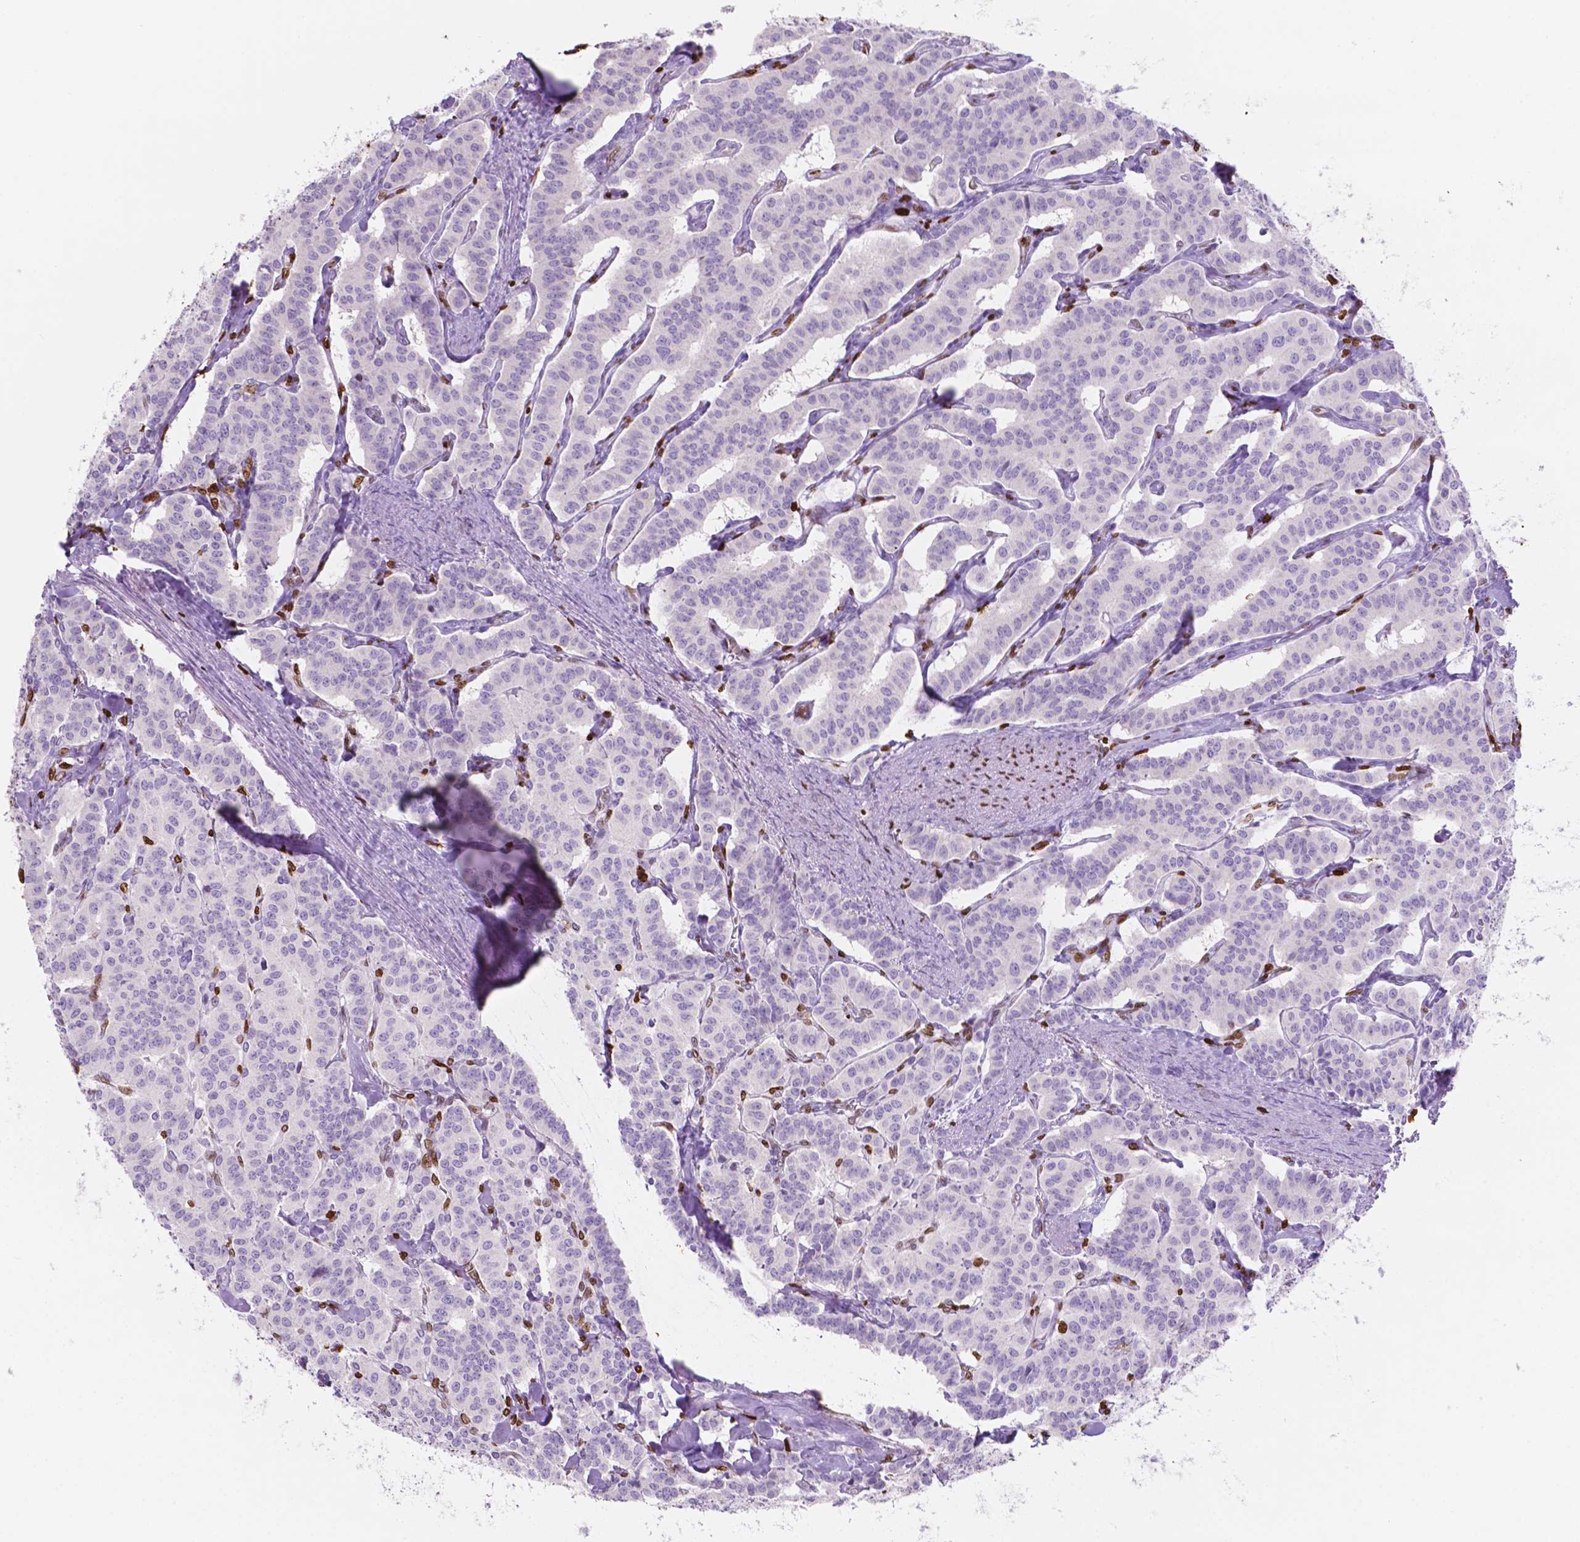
{"staining": {"intensity": "negative", "quantity": "none", "location": "none"}, "tissue": "carcinoid", "cell_type": "Tumor cells", "image_type": "cancer", "snomed": [{"axis": "morphology", "description": "Carcinoid, malignant, NOS"}, {"axis": "topography", "description": "Lung"}], "caption": "Immunohistochemistry (IHC) histopathology image of neoplastic tissue: human carcinoid stained with DAB reveals no significant protein expression in tumor cells. The staining was performed using DAB (3,3'-diaminobenzidine) to visualize the protein expression in brown, while the nuclei were stained in blue with hematoxylin (Magnification: 20x).", "gene": "CBY3", "patient": {"sex": "female", "age": 46}}